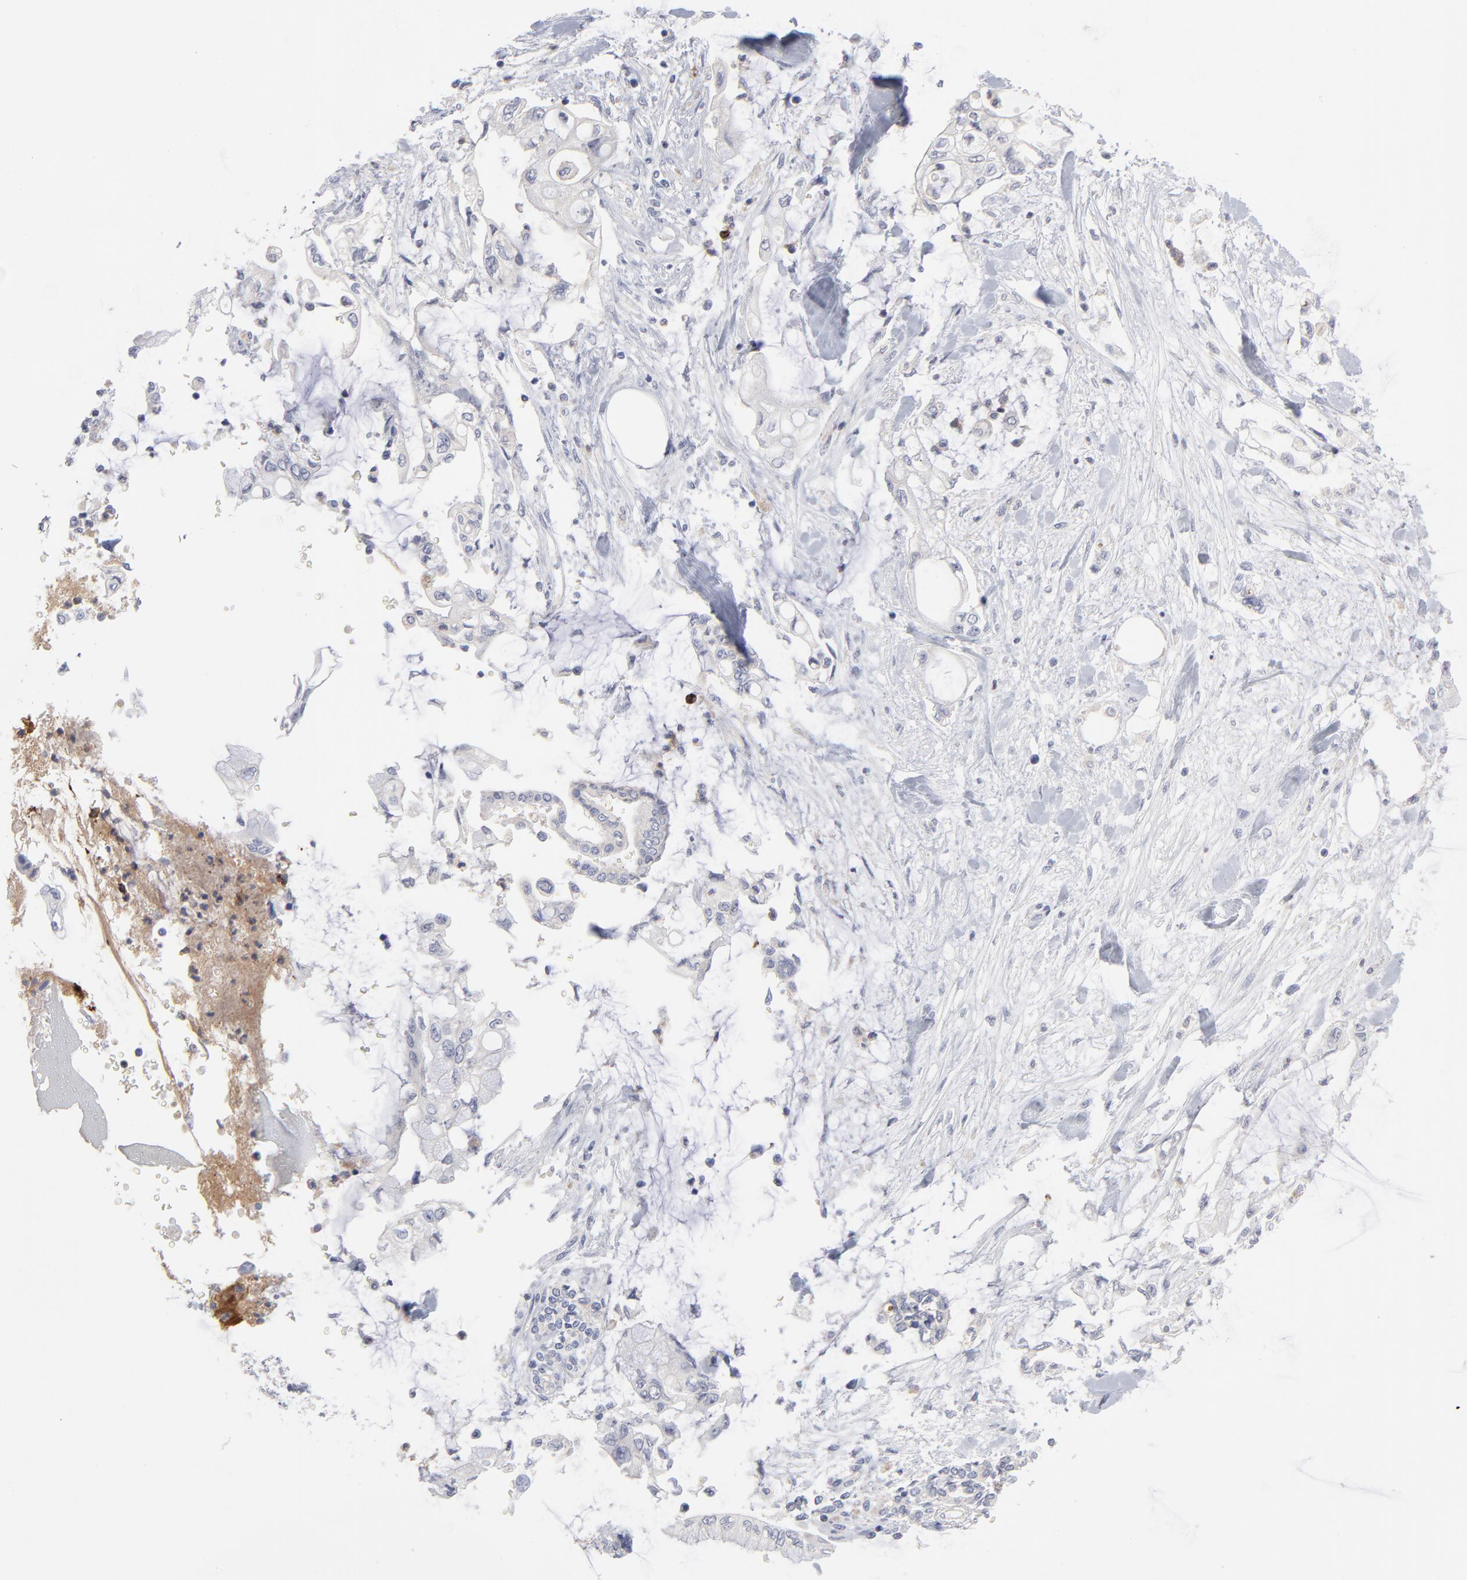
{"staining": {"intensity": "negative", "quantity": "none", "location": "none"}, "tissue": "pancreatic cancer", "cell_type": "Tumor cells", "image_type": "cancer", "snomed": [{"axis": "morphology", "description": "Adenocarcinoma, NOS"}, {"axis": "topography", "description": "Pancreas"}], "caption": "Photomicrograph shows no protein staining in tumor cells of pancreatic adenocarcinoma tissue. (Immunohistochemistry, brightfield microscopy, high magnification).", "gene": "CCR3", "patient": {"sex": "female", "age": 70}}